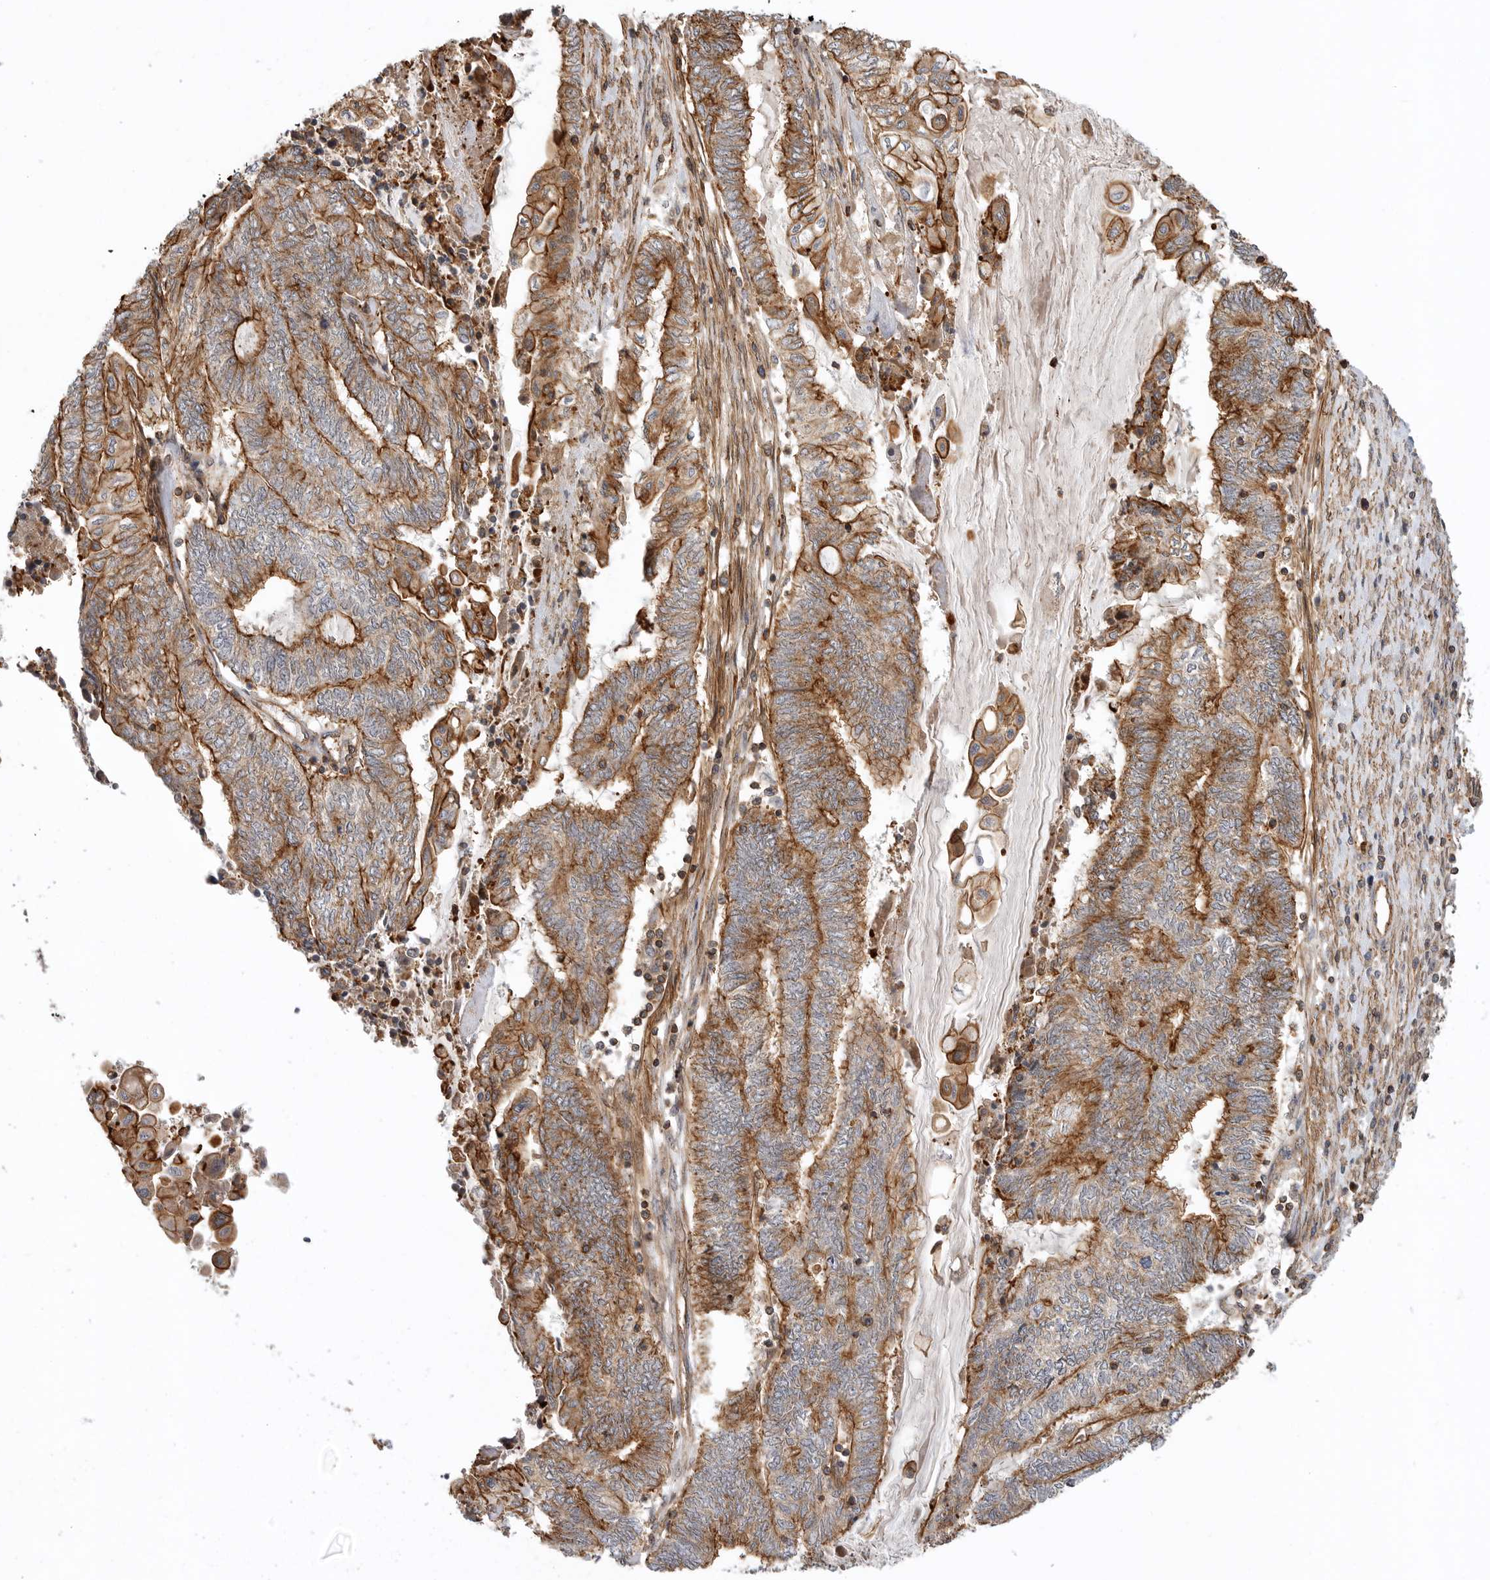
{"staining": {"intensity": "strong", "quantity": "25%-75%", "location": "cytoplasmic/membranous"}, "tissue": "endometrial cancer", "cell_type": "Tumor cells", "image_type": "cancer", "snomed": [{"axis": "morphology", "description": "Adenocarcinoma, NOS"}, {"axis": "topography", "description": "Uterus"}, {"axis": "topography", "description": "Endometrium"}], "caption": "Strong cytoplasmic/membranous positivity is identified in about 25%-75% of tumor cells in endometrial adenocarcinoma.", "gene": "GPATCH2", "patient": {"sex": "female", "age": 70}}